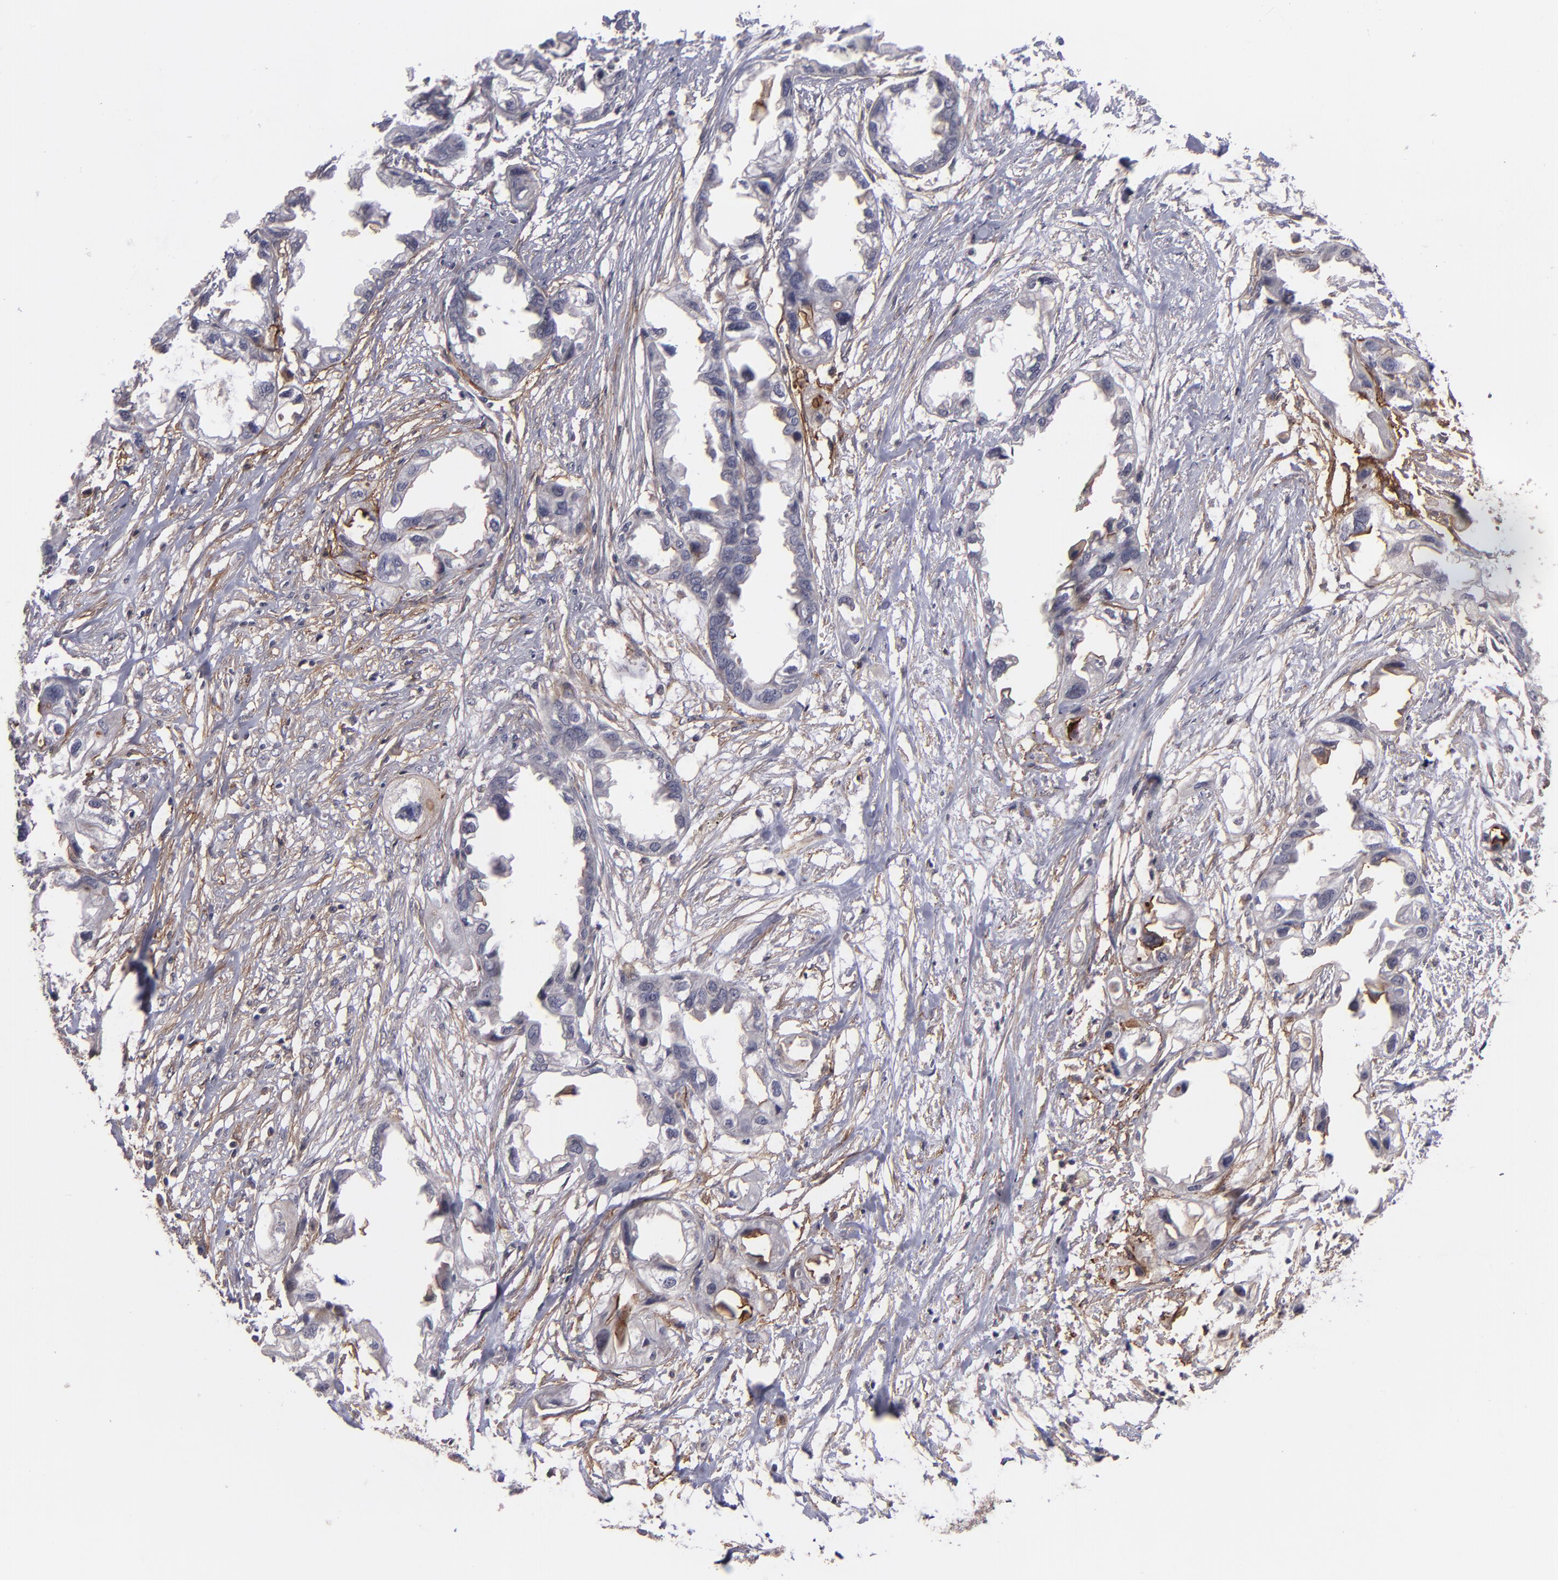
{"staining": {"intensity": "negative", "quantity": "none", "location": "none"}, "tissue": "endometrial cancer", "cell_type": "Tumor cells", "image_type": "cancer", "snomed": [{"axis": "morphology", "description": "Adenocarcinoma, NOS"}, {"axis": "topography", "description": "Endometrium"}], "caption": "This is a micrograph of IHC staining of endometrial cancer, which shows no positivity in tumor cells.", "gene": "ICAM1", "patient": {"sex": "female", "age": 67}}